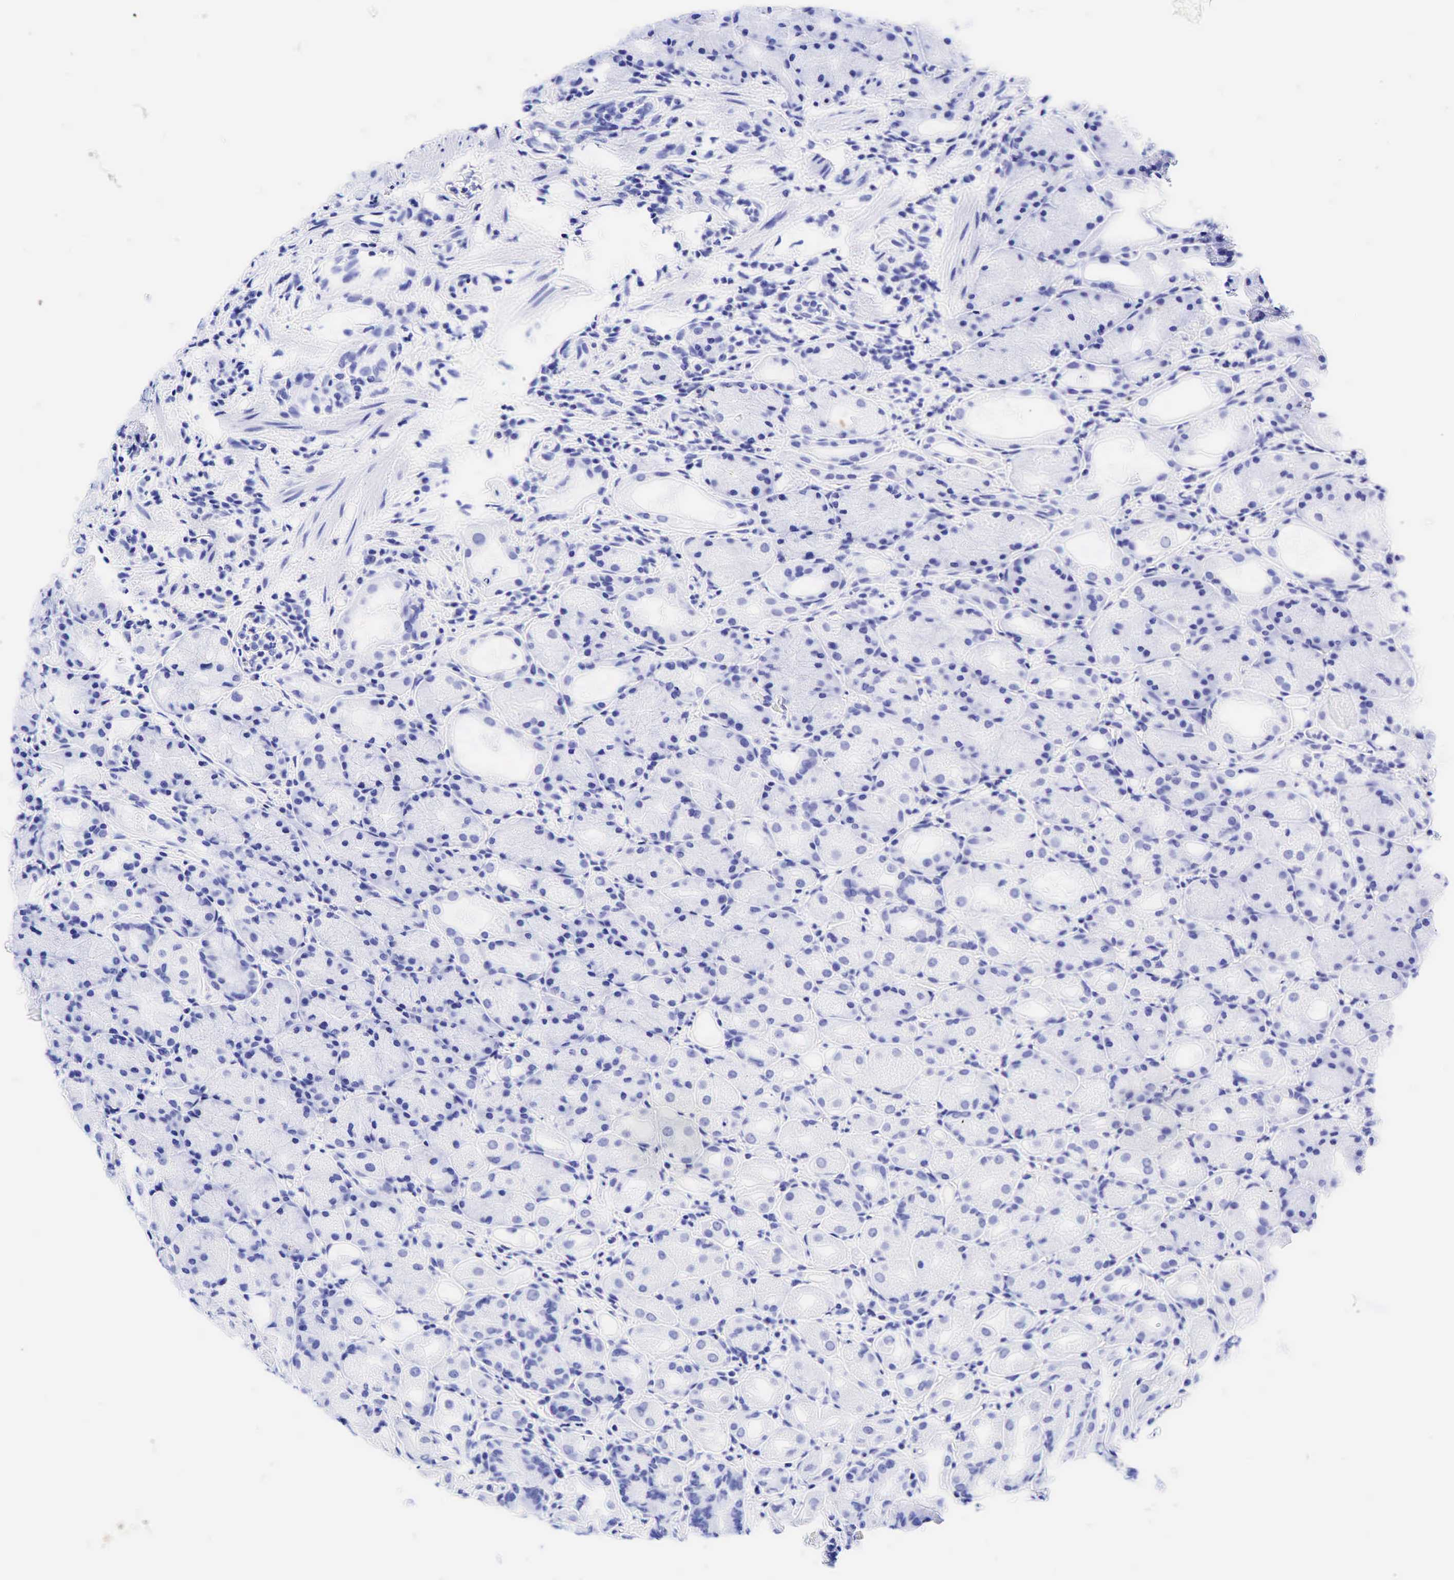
{"staining": {"intensity": "negative", "quantity": "none", "location": "none"}, "tissue": "stomach", "cell_type": "Glandular cells", "image_type": "normal", "snomed": [{"axis": "morphology", "description": "Normal tissue, NOS"}, {"axis": "topography", "description": "Stomach, upper"}], "caption": "IHC micrograph of unremarkable stomach stained for a protein (brown), which reveals no staining in glandular cells.", "gene": "CD99", "patient": {"sex": "female", "age": 75}}